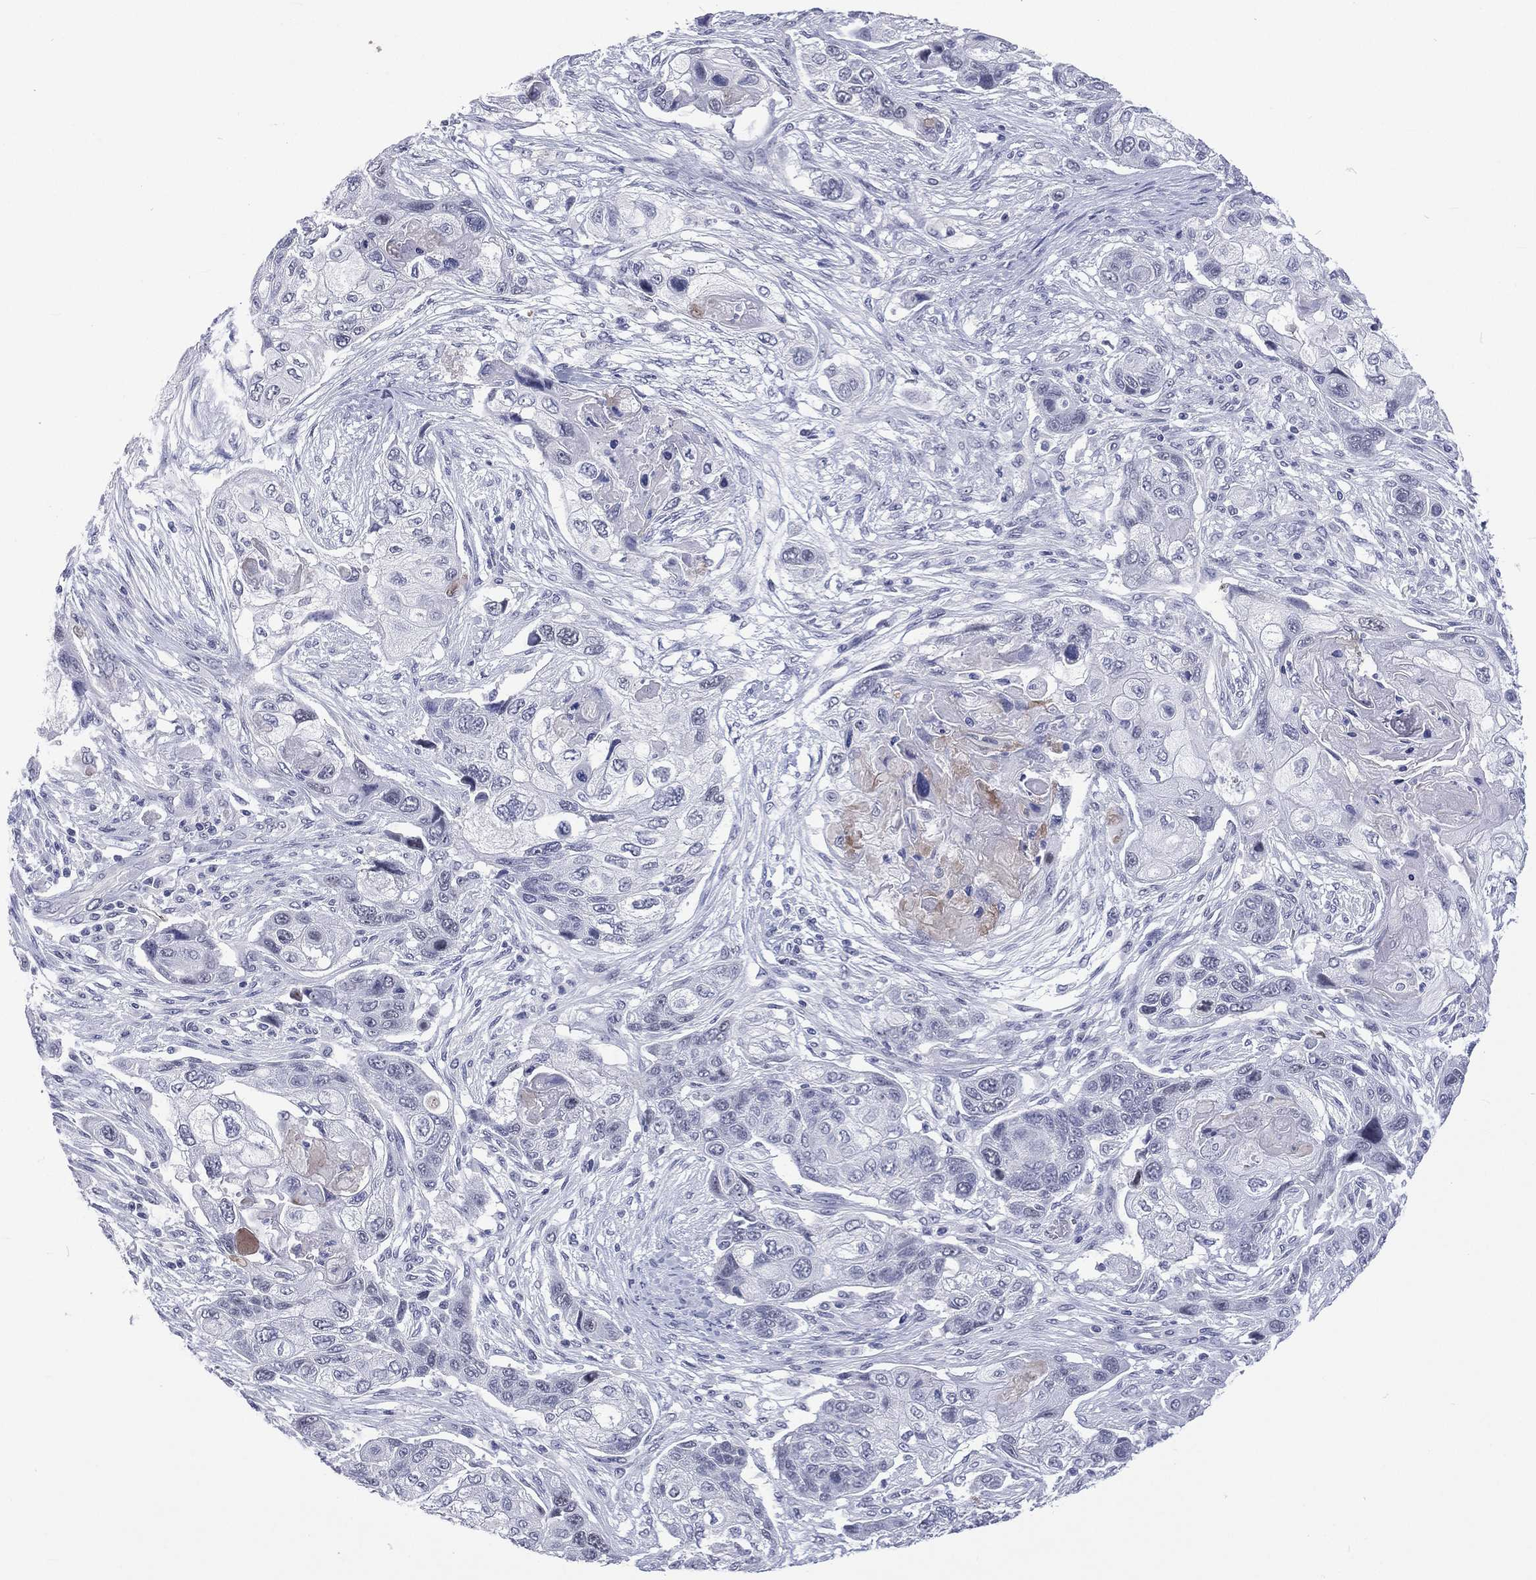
{"staining": {"intensity": "negative", "quantity": "none", "location": "none"}, "tissue": "lung cancer", "cell_type": "Tumor cells", "image_type": "cancer", "snomed": [{"axis": "morphology", "description": "Squamous cell carcinoma, NOS"}, {"axis": "topography", "description": "Lung"}], "caption": "This histopathology image is of squamous cell carcinoma (lung) stained with immunohistochemistry to label a protein in brown with the nuclei are counter-stained blue. There is no positivity in tumor cells.", "gene": "SSX1", "patient": {"sex": "male", "age": 69}}